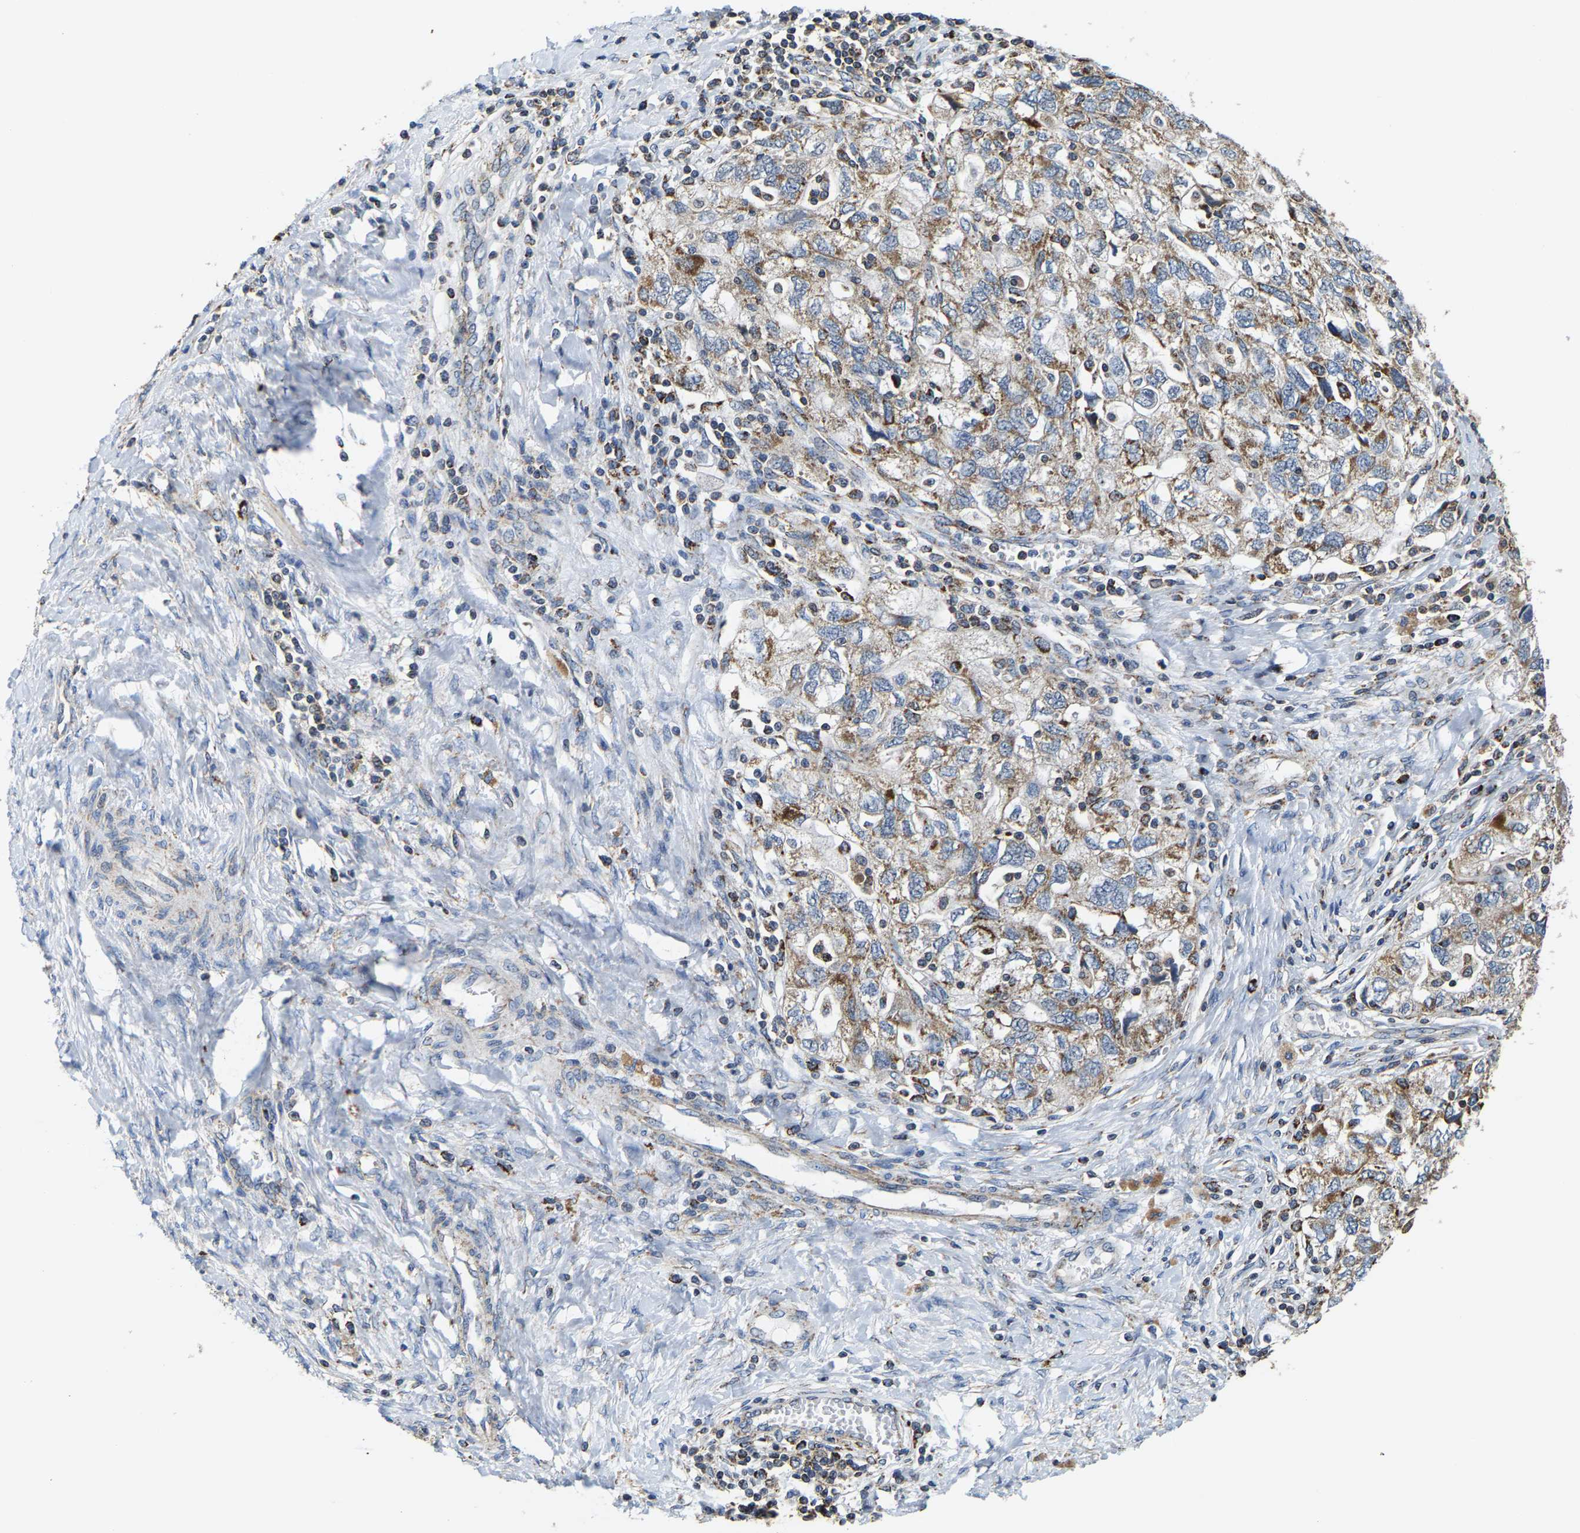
{"staining": {"intensity": "weak", "quantity": "25%-75%", "location": "cytoplasmic/membranous"}, "tissue": "ovarian cancer", "cell_type": "Tumor cells", "image_type": "cancer", "snomed": [{"axis": "morphology", "description": "Carcinoma, NOS"}, {"axis": "morphology", "description": "Cystadenocarcinoma, serous, NOS"}, {"axis": "topography", "description": "Ovary"}], "caption": "A brown stain shows weak cytoplasmic/membranous positivity of a protein in serous cystadenocarcinoma (ovarian) tumor cells.", "gene": "SHMT2", "patient": {"sex": "female", "age": 69}}